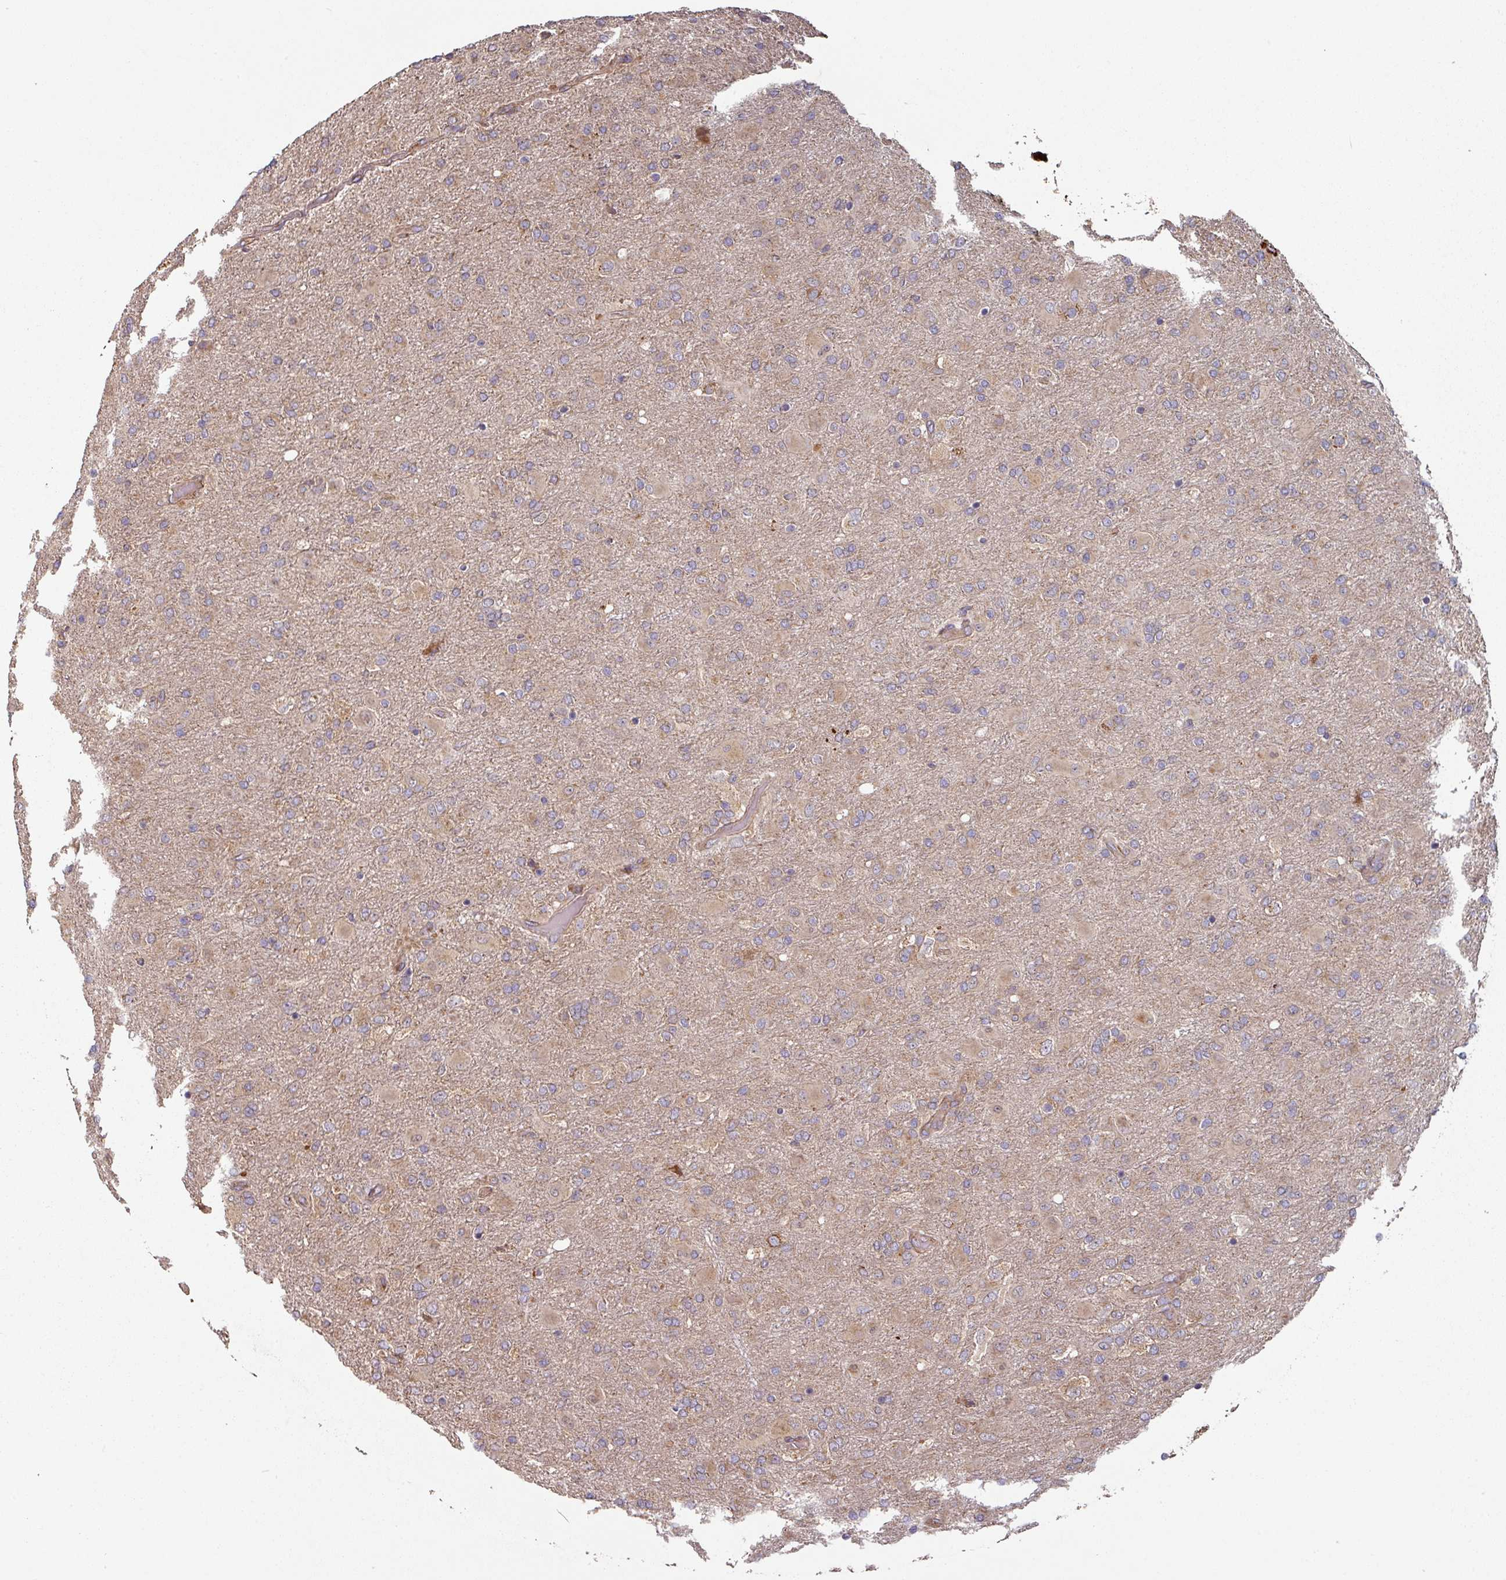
{"staining": {"intensity": "negative", "quantity": "none", "location": "none"}, "tissue": "glioma", "cell_type": "Tumor cells", "image_type": "cancer", "snomed": [{"axis": "morphology", "description": "Glioma, malignant, Low grade"}, {"axis": "topography", "description": "Brain"}], "caption": "Protein analysis of glioma exhibits no significant staining in tumor cells.", "gene": "SIK1", "patient": {"sex": "male", "age": 65}}